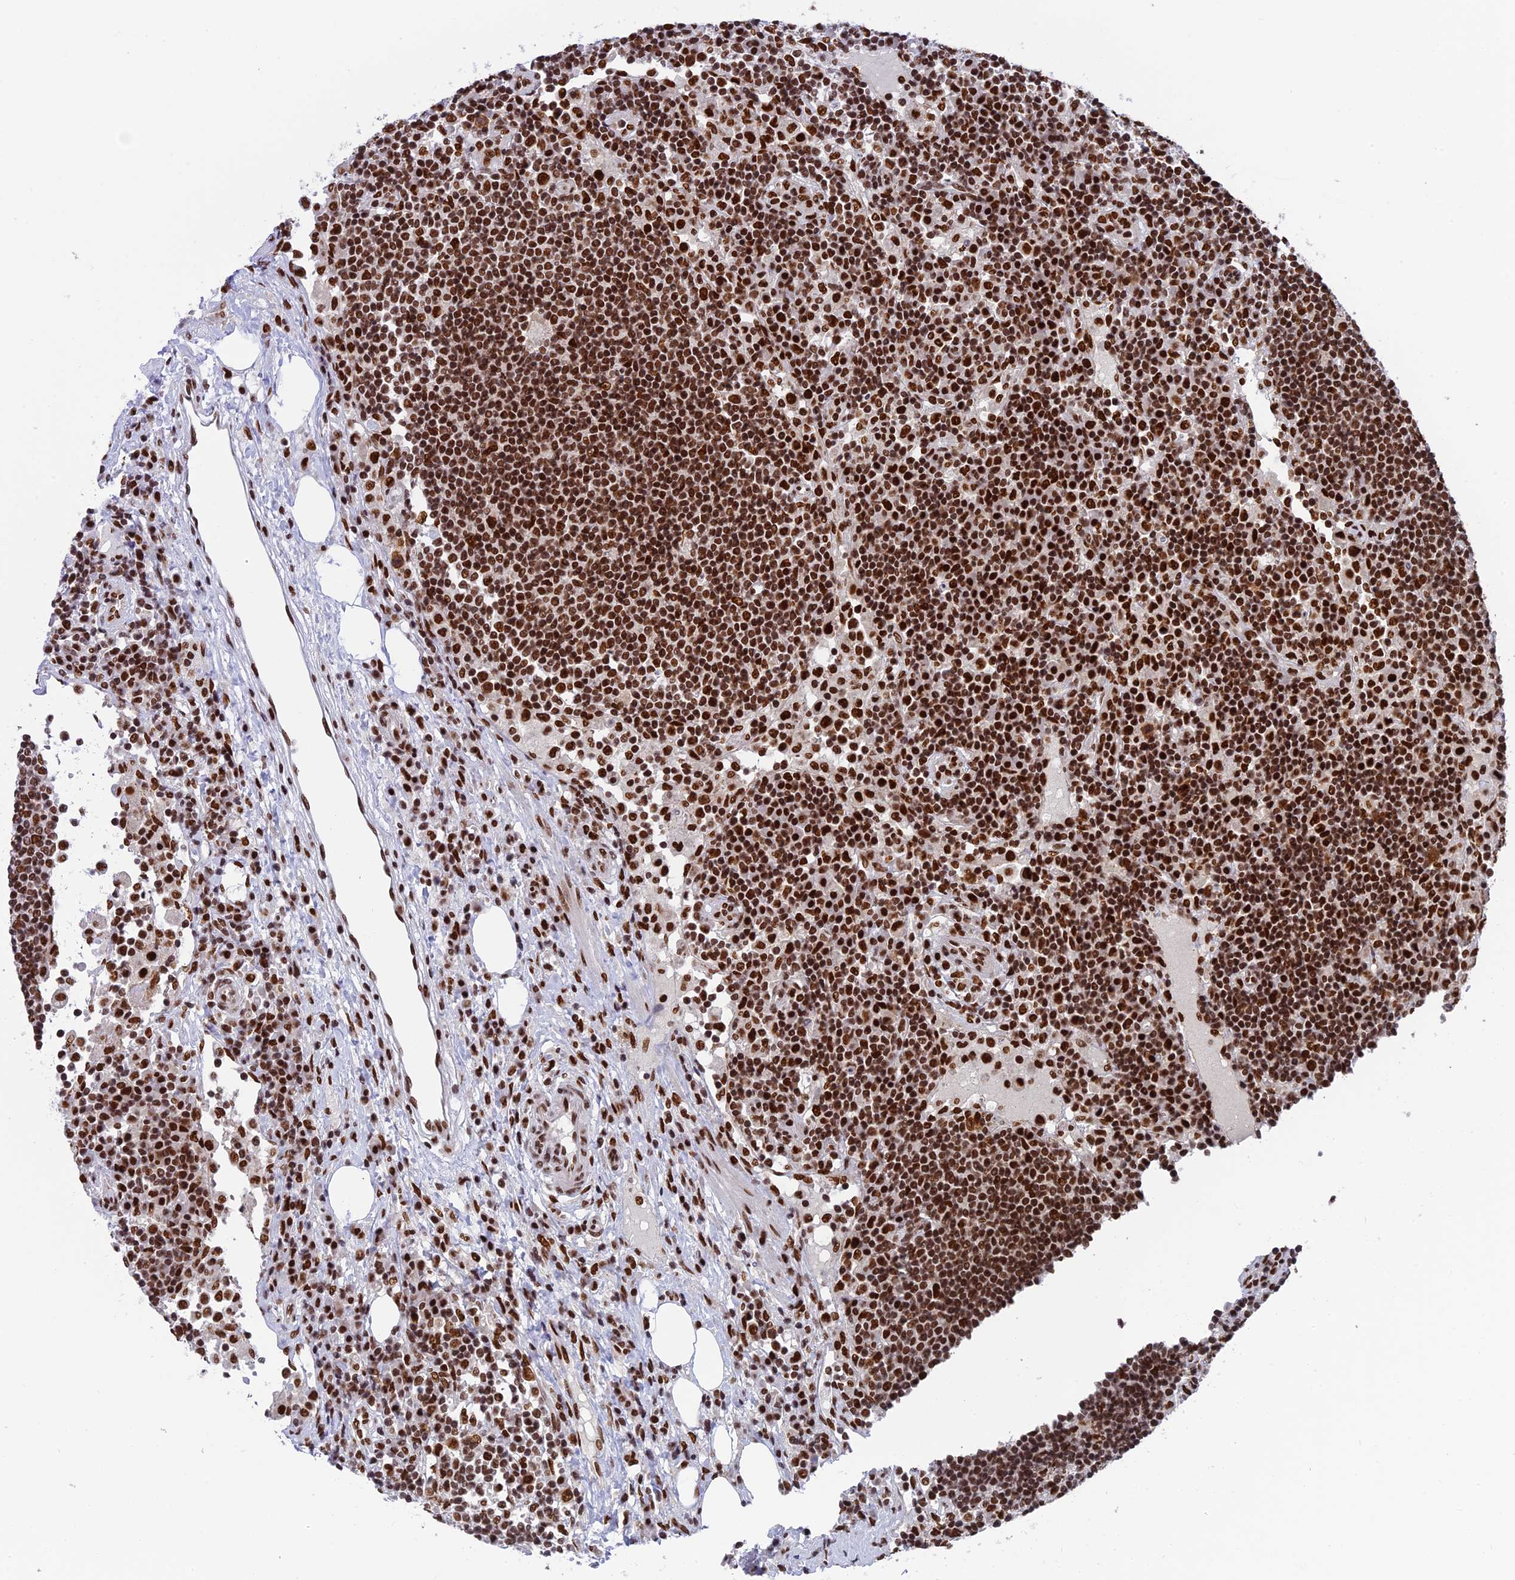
{"staining": {"intensity": "strong", "quantity": ">75%", "location": "nuclear"}, "tissue": "lymph node", "cell_type": "Germinal center cells", "image_type": "normal", "snomed": [{"axis": "morphology", "description": "Normal tissue, NOS"}, {"axis": "topography", "description": "Lymph node"}], "caption": "Protein expression analysis of benign lymph node reveals strong nuclear positivity in approximately >75% of germinal center cells. (brown staining indicates protein expression, while blue staining denotes nuclei).", "gene": "EEF1AKMT3", "patient": {"sex": "female", "age": 53}}